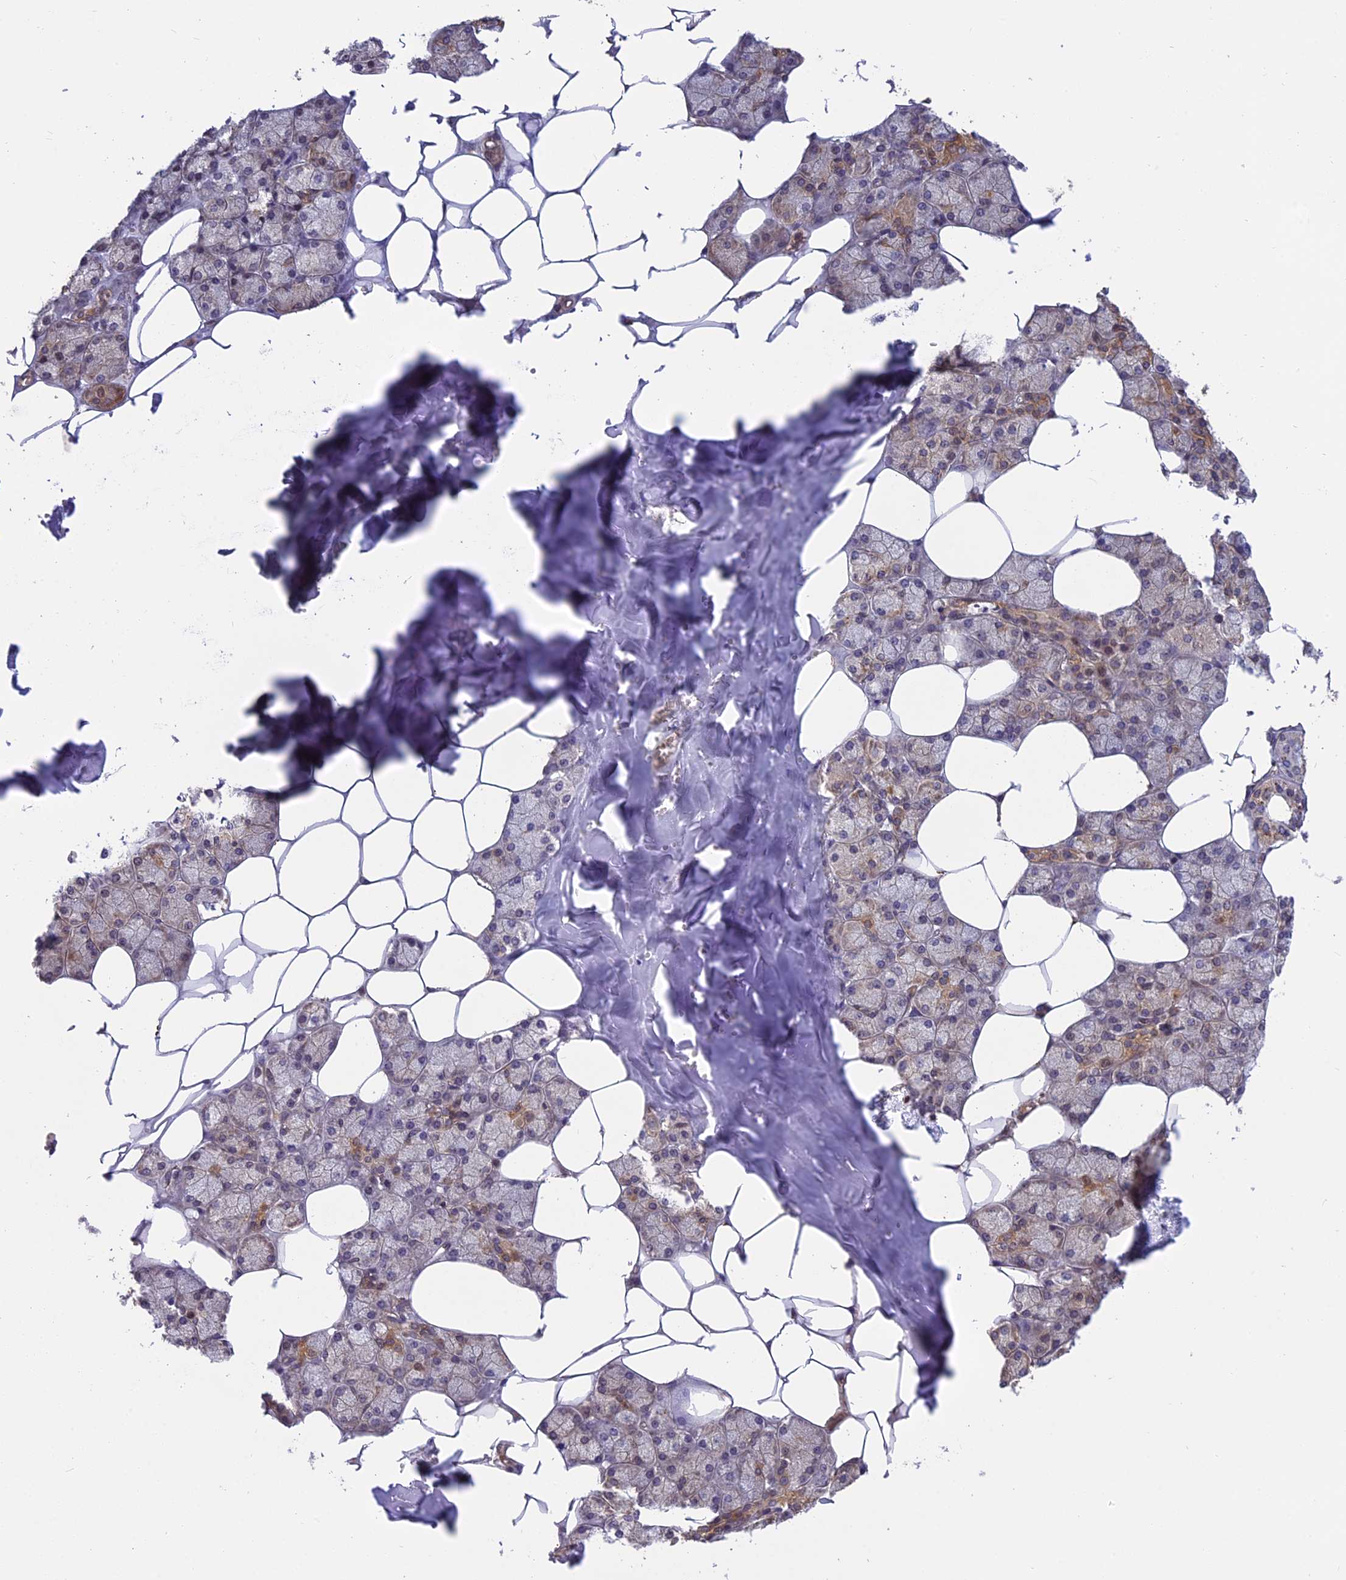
{"staining": {"intensity": "strong", "quantity": "25%-75%", "location": "cytoplasmic/membranous,nuclear"}, "tissue": "salivary gland", "cell_type": "Glandular cells", "image_type": "normal", "snomed": [{"axis": "morphology", "description": "Normal tissue, NOS"}, {"axis": "topography", "description": "Salivary gland"}], "caption": "Benign salivary gland reveals strong cytoplasmic/membranous,nuclear positivity in about 25%-75% of glandular cells, visualized by immunohistochemistry. The protein of interest is shown in brown color, while the nuclei are stained blue.", "gene": "CHMP2A", "patient": {"sex": "male", "age": 62}}